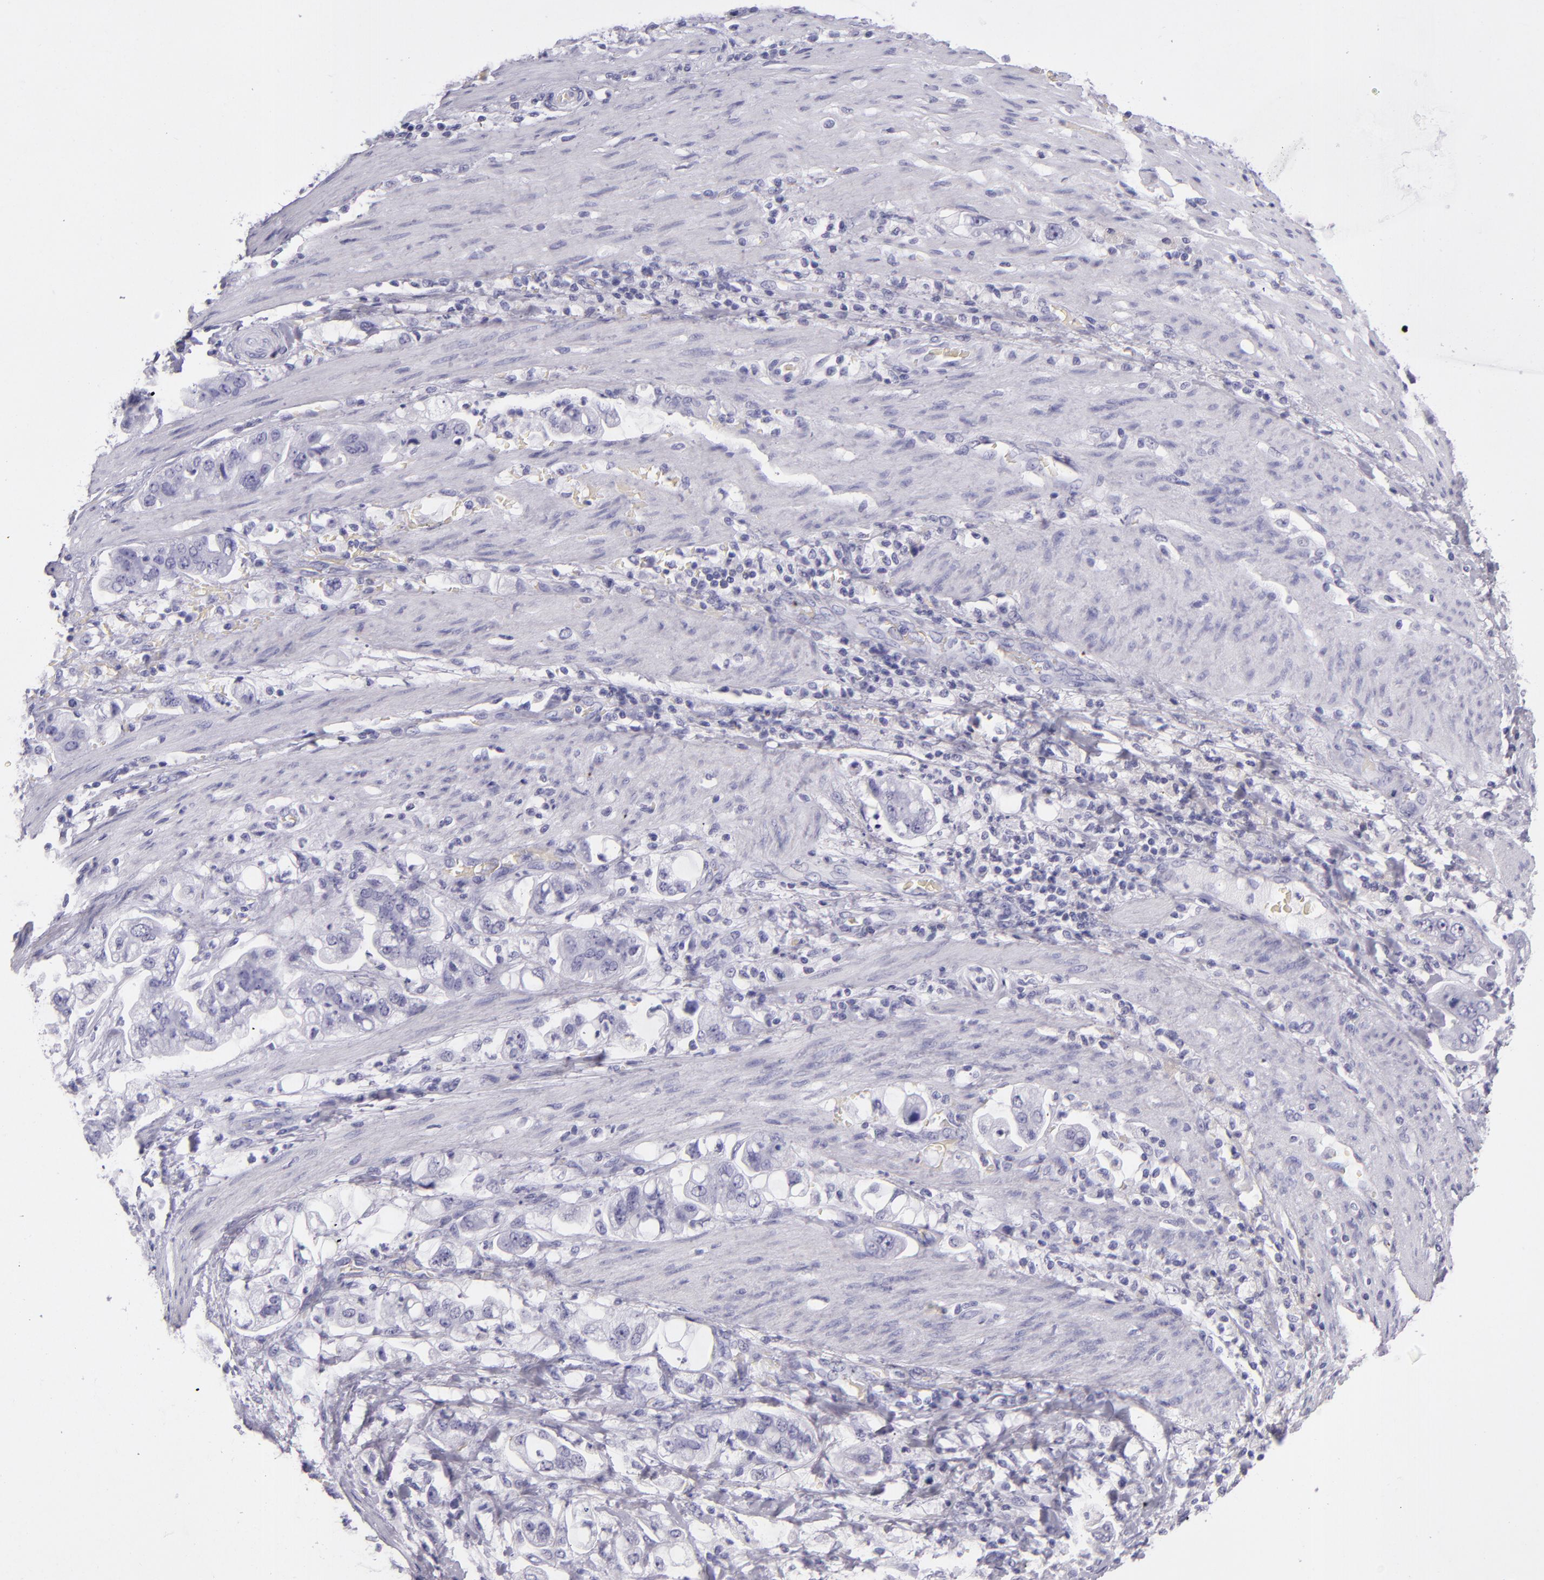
{"staining": {"intensity": "negative", "quantity": "none", "location": "none"}, "tissue": "stomach cancer", "cell_type": "Tumor cells", "image_type": "cancer", "snomed": [{"axis": "morphology", "description": "Adenocarcinoma, NOS"}, {"axis": "topography", "description": "Stomach"}], "caption": "DAB (3,3'-diaminobenzidine) immunohistochemical staining of human stomach cancer (adenocarcinoma) displays no significant staining in tumor cells.", "gene": "CR2", "patient": {"sex": "male", "age": 62}}